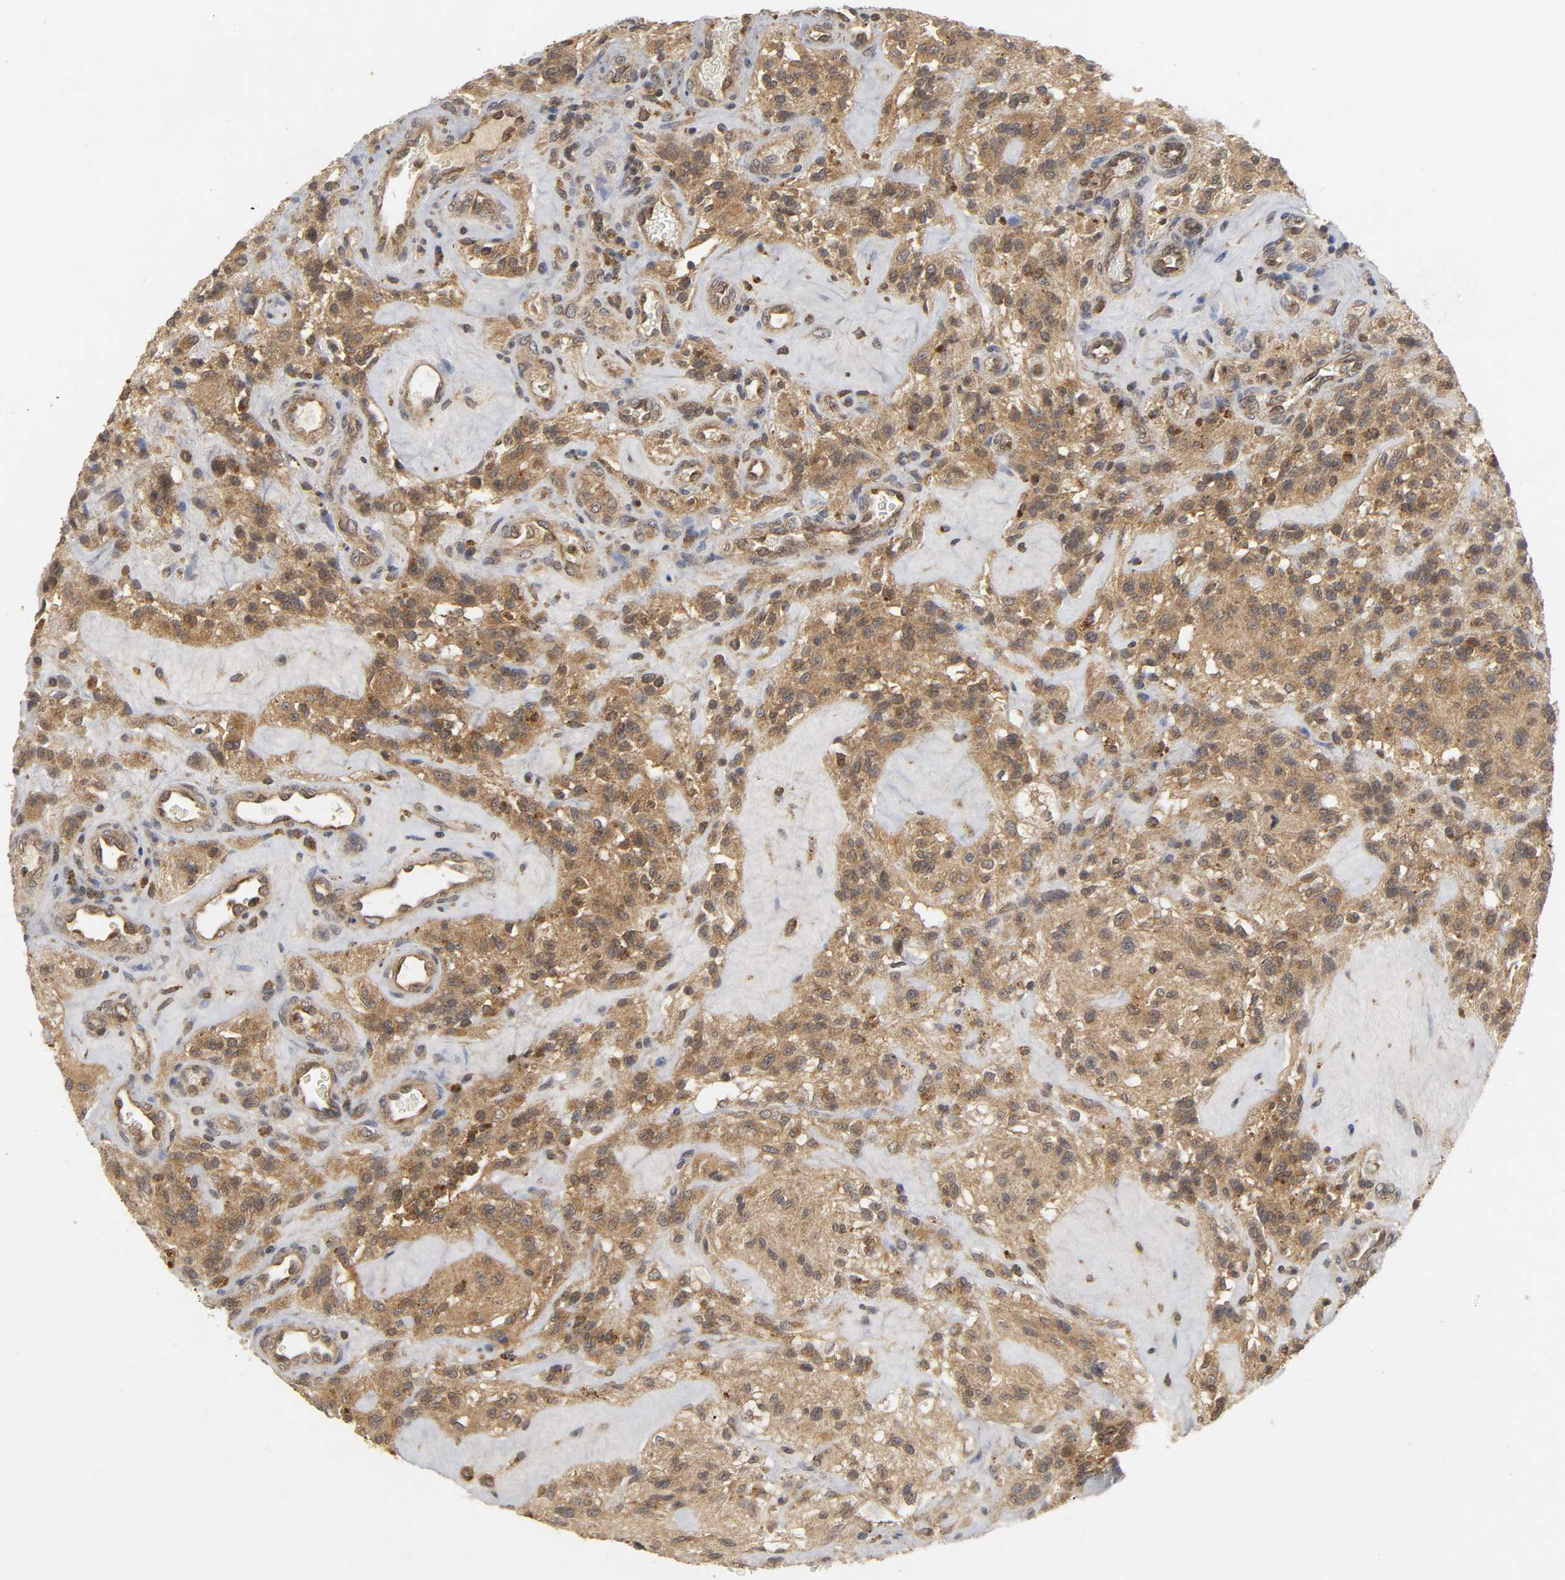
{"staining": {"intensity": "moderate", "quantity": ">75%", "location": "cytoplasmic/membranous"}, "tissue": "glioma", "cell_type": "Tumor cells", "image_type": "cancer", "snomed": [{"axis": "morphology", "description": "Normal tissue, NOS"}, {"axis": "morphology", "description": "Glioma, malignant, High grade"}, {"axis": "topography", "description": "Cerebral cortex"}], "caption": "A high-resolution micrograph shows immunohistochemistry (IHC) staining of glioma, which exhibits moderate cytoplasmic/membranous staining in approximately >75% of tumor cells.", "gene": "TRAF6", "patient": {"sex": "male", "age": 56}}